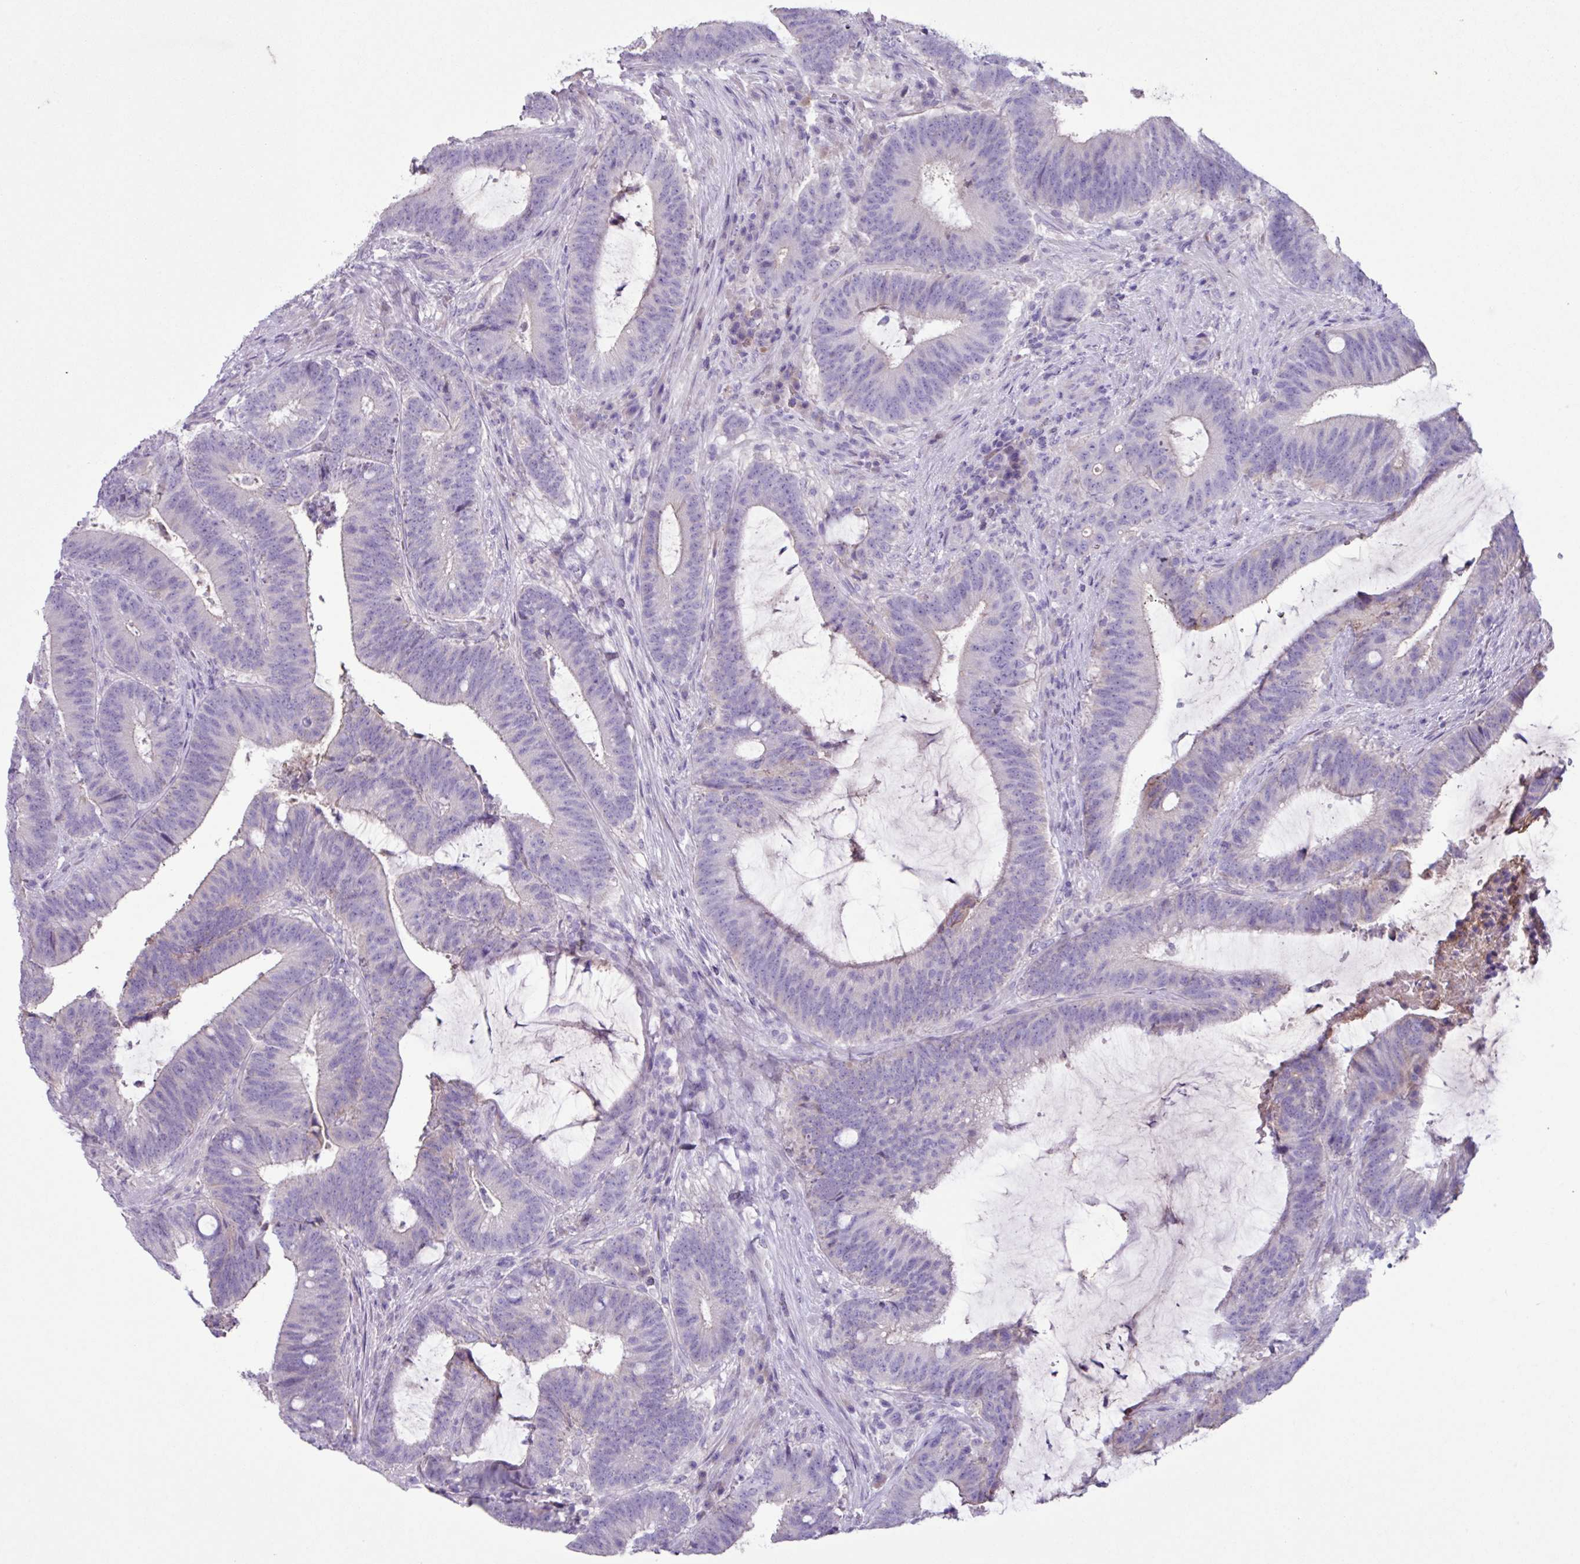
{"staining": {"intensity": "negative", "quantity": "none", "location": "none"}, "tissue": "colorectal cancer", "cell_type": "Tumor cells", "image_type": "cancer", "snomed": [{"axis": "morphology", "description": "Adenocarcinoma, NOS"}, {"axis": "topography", "description": "Colon"}], "caption": "A high-resolution micrograph shows immunohistochemistry (IHC) staining of colorectal cancer, which exhibits no significant positivity in tumor cells.", "gene": "CYSTM1", "patient": {"sex": "female", "age": 43}}